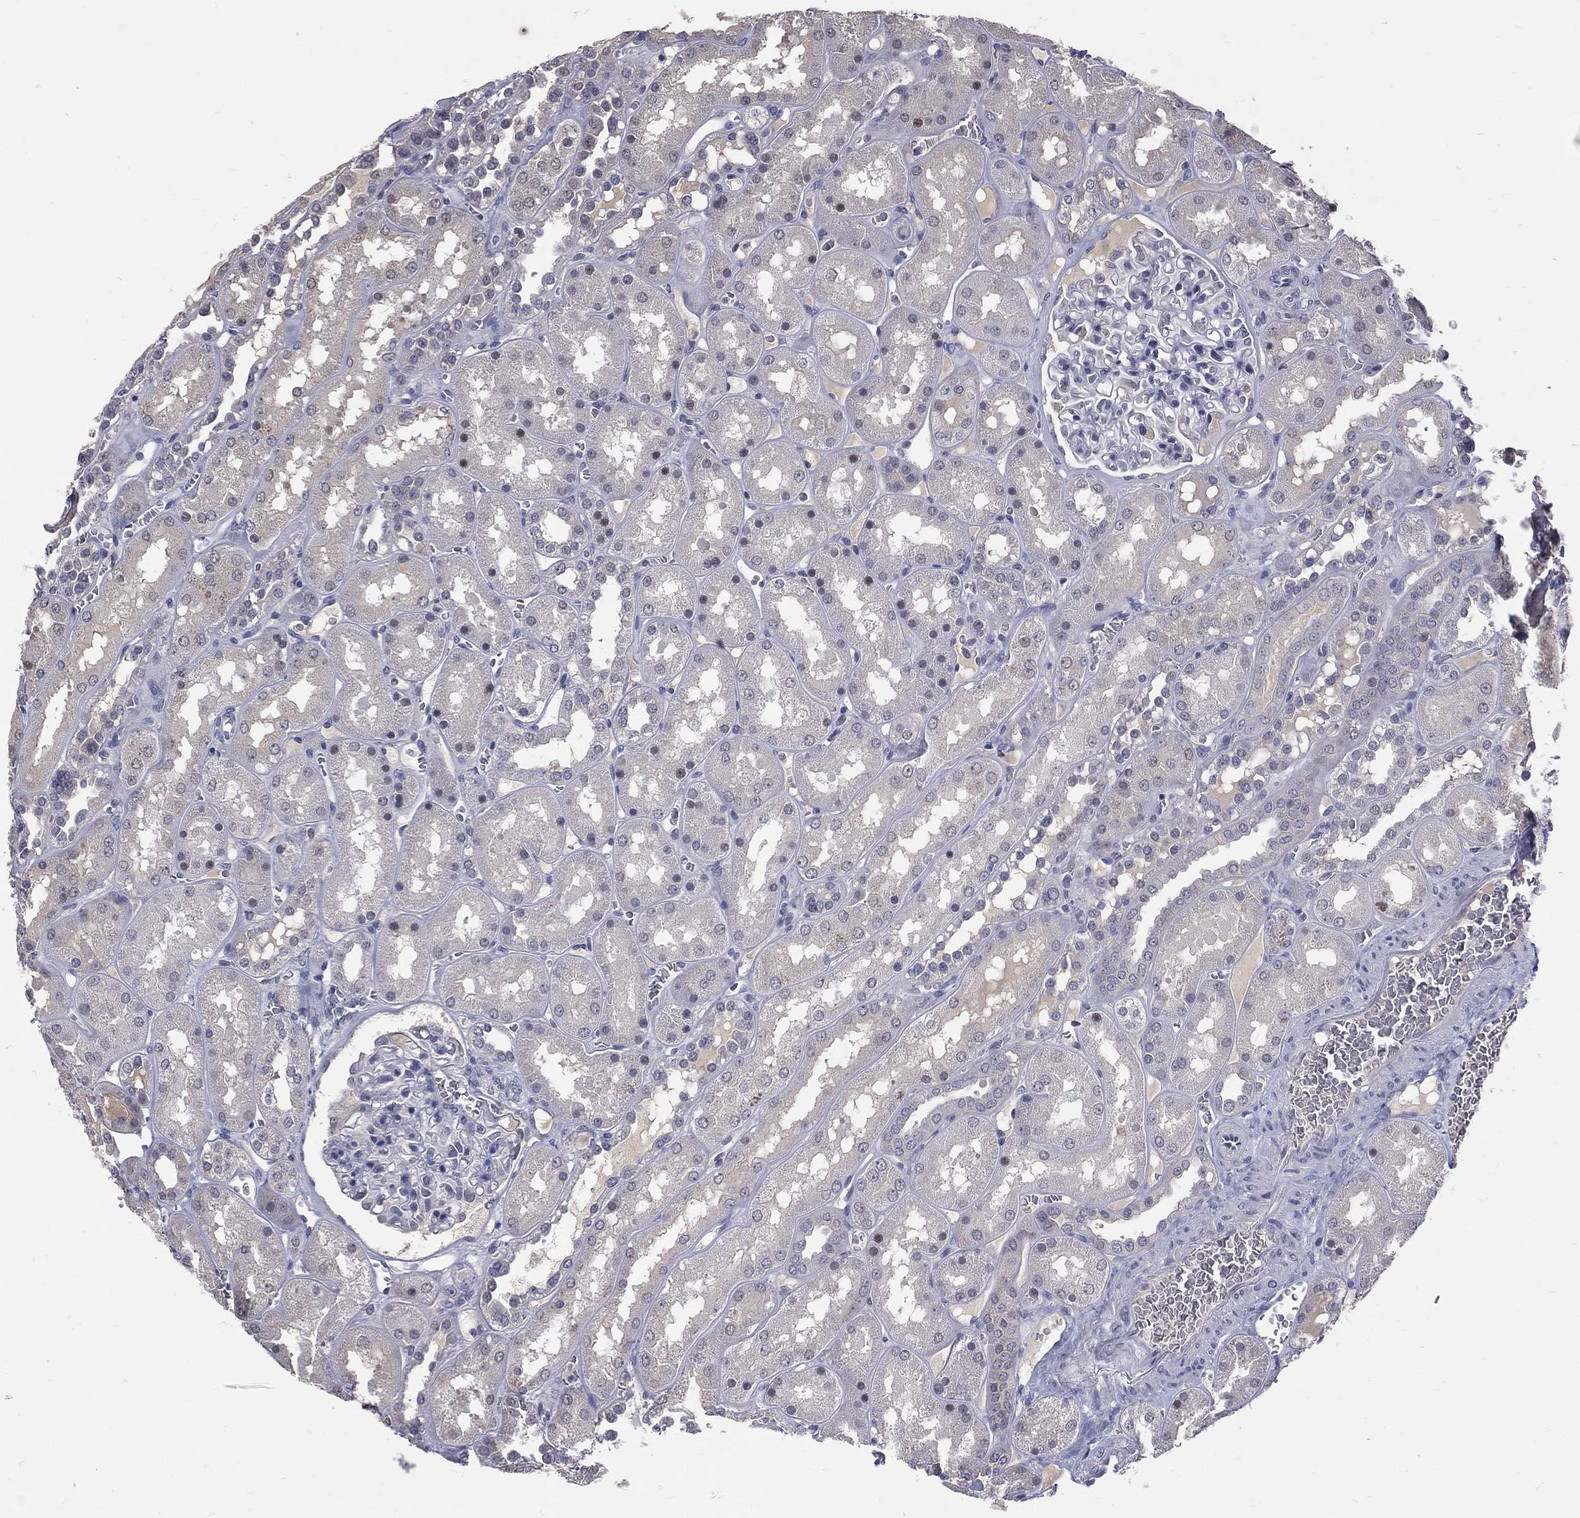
{"staining": {"intensity": "negative", "quantity": "none", "location": "none"}, "tissue": "kidney", "cell_type": "Cells in glomeruli", "image_type": "normal", "snomed": [{"axis": "morphology", "description": "Normal tissue, NOS"}, {"axis": "topography", "description": "Kidney"}], "caption": "Image shows no protein staining in cells in glomeruli of unremarkable kidney.", "gene": "DSG4", "patient": {"sex": "male", "age": 73}}